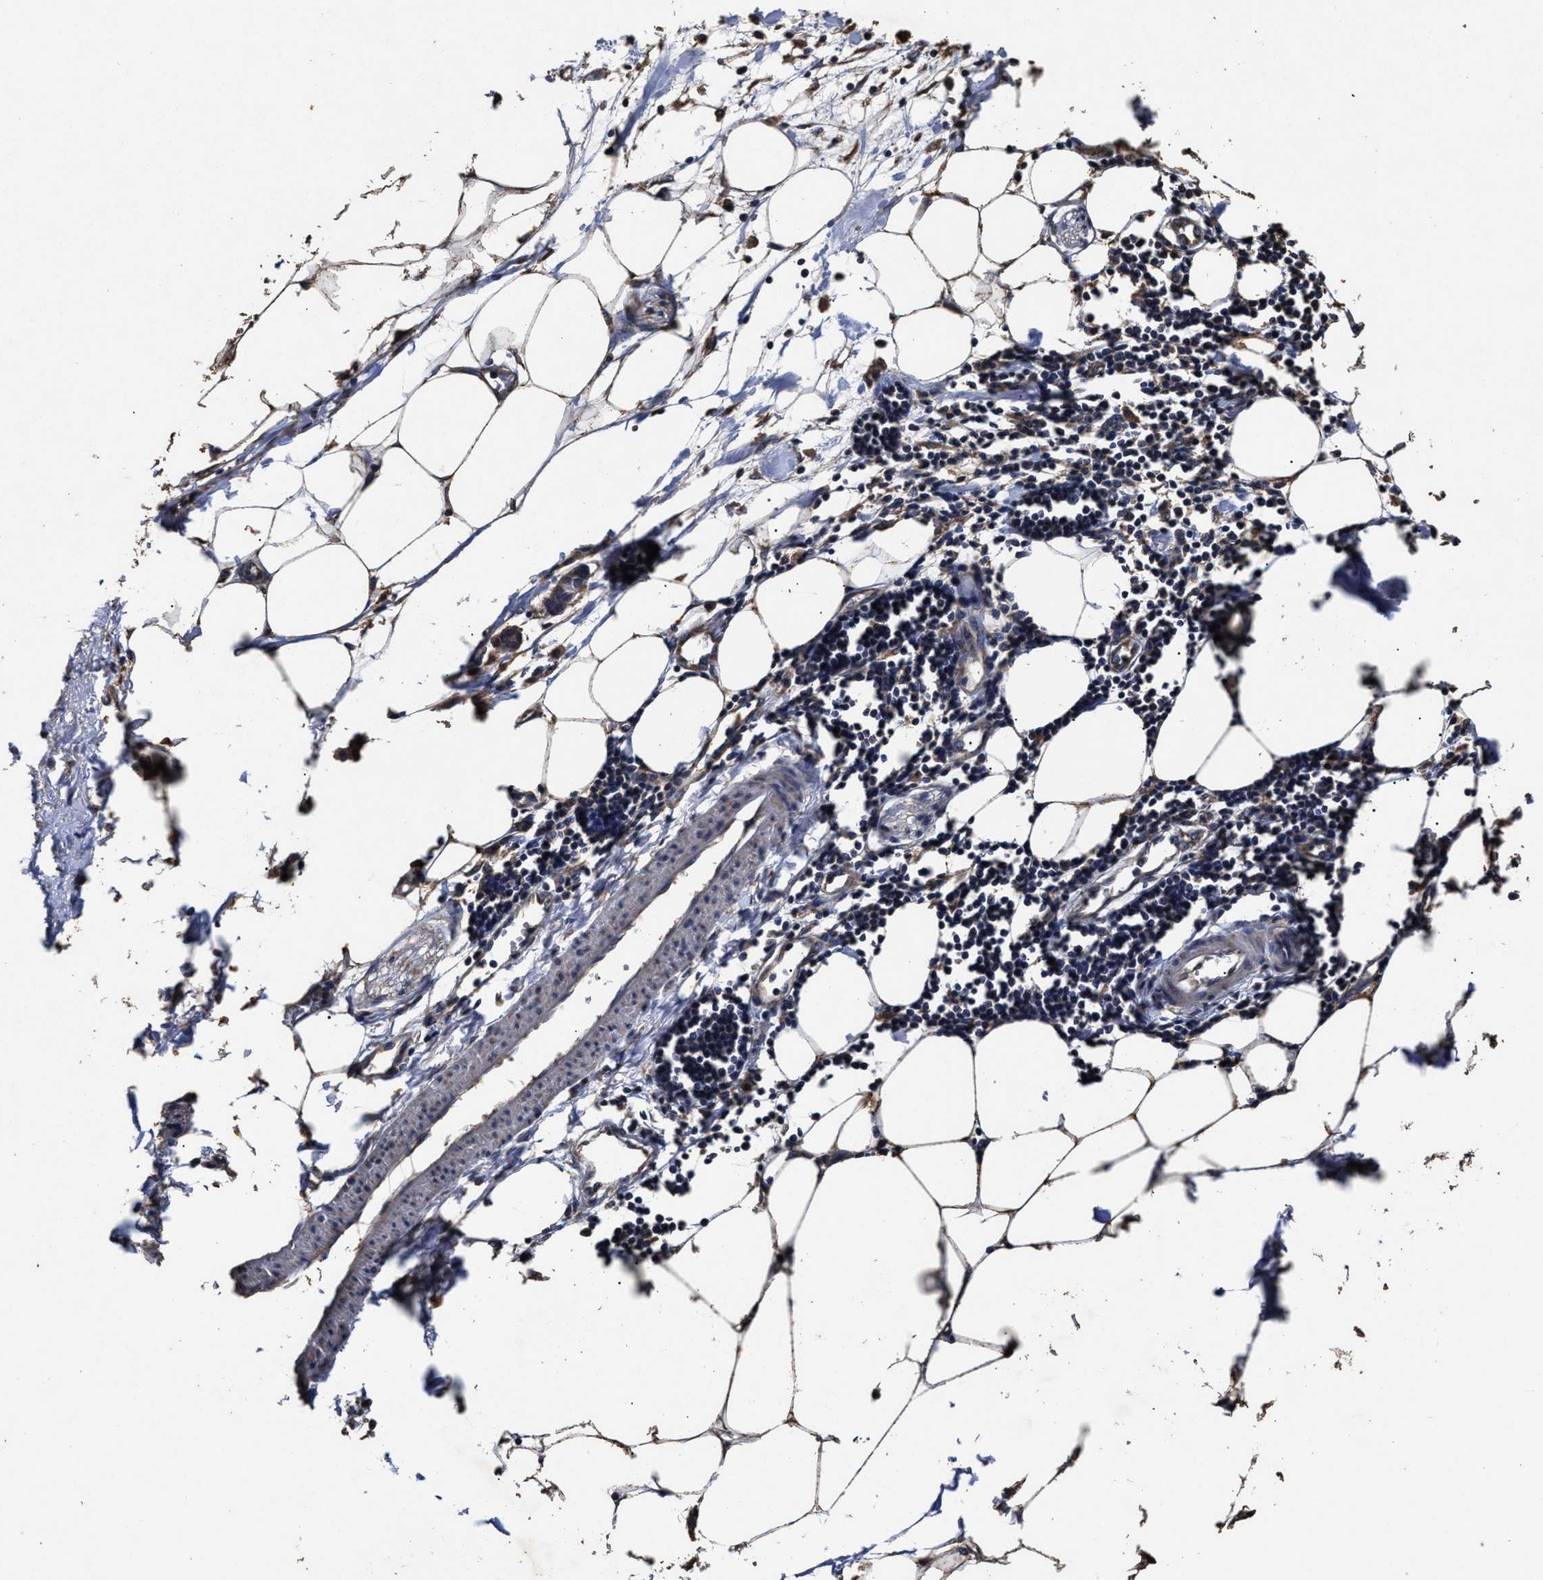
{"staining": {"intensity": "moderate", "quantity": ">75%", "location": "cytoplasmic/membranous"}, "tissue": "adipose tissue", "cell_type": "Adipocytes", "image_type": "normal", "snomed": [{"axis": "morphology", "description": "Normal tissue, NOS"}, {"axis": "morphology", "description": "Adenocarcinoma, NOS"}, {"axis": "topography", "description": "Colon"}, {"axis": "topography", "description": "Peripheral nerve tissue"}], "caption": "DAB immunohistochemical staining of normal adipose tissue reveals moderate cytoplasmic/membranous protein positivity in about >75% of adipocytes.", "gene": "PPM1K", "patient": {"sex": "male", "age": 14}}